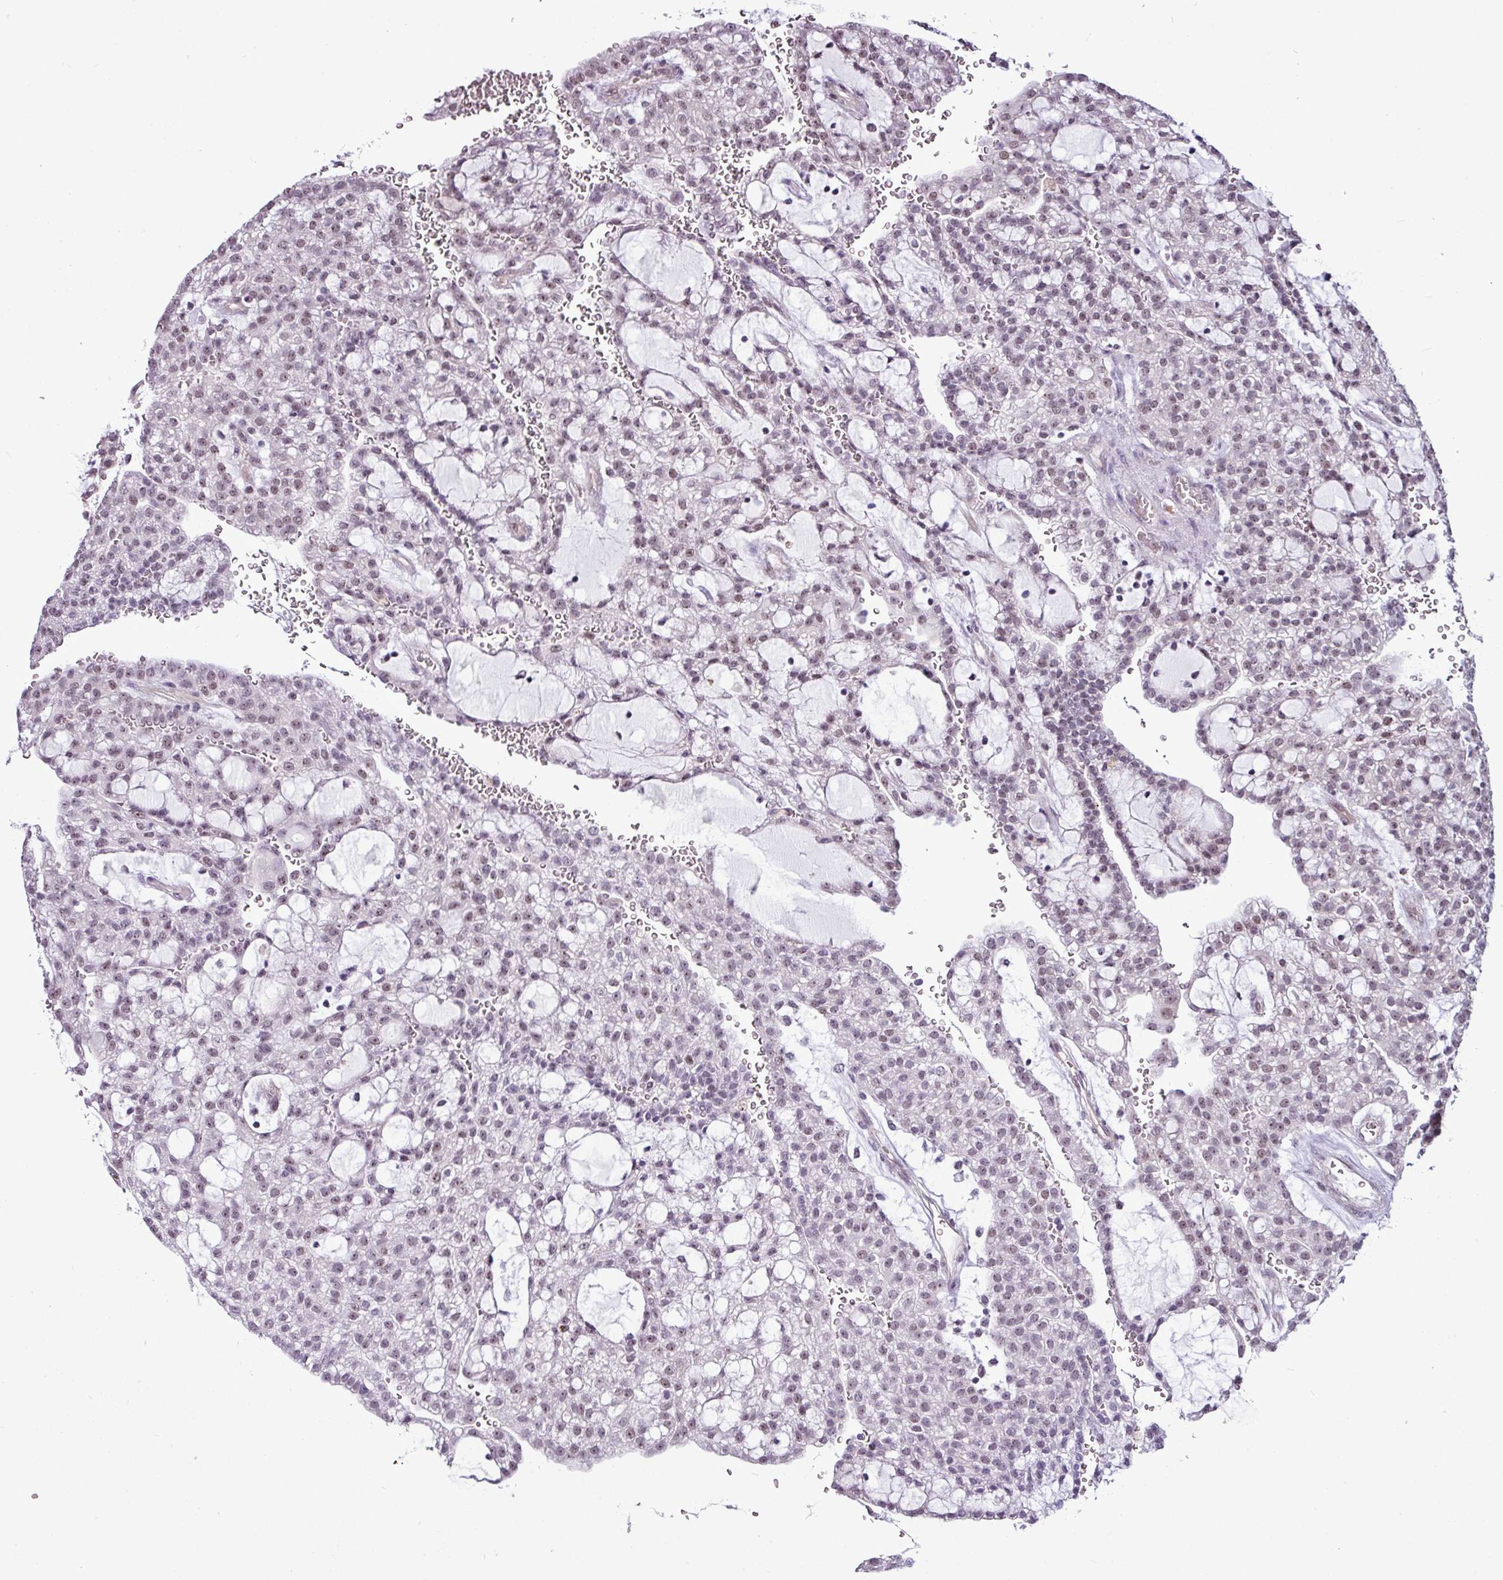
{"staining": {"intensity": "moderate", "quantity": "25%-75%", "location": "nuclear"}, "tissue": "renal cancer", "cell_type": "Tumor cells", "image_type": "cancer", "snomed": [{"axis": "morphology", "description": "Adenocarcinoma, NOS"}, {"axis": "topography", "description": "Kidney"}], "caption": "IHC image of neoplastic tissue: renal cancer stained using IHC displays medium levels of moderate protein expression localized specifically in the nuclear of tumor cells, appearing as a nuclear brown color.", "gene": "UTP18", "patient": {"sex": "male", "age": 63}}